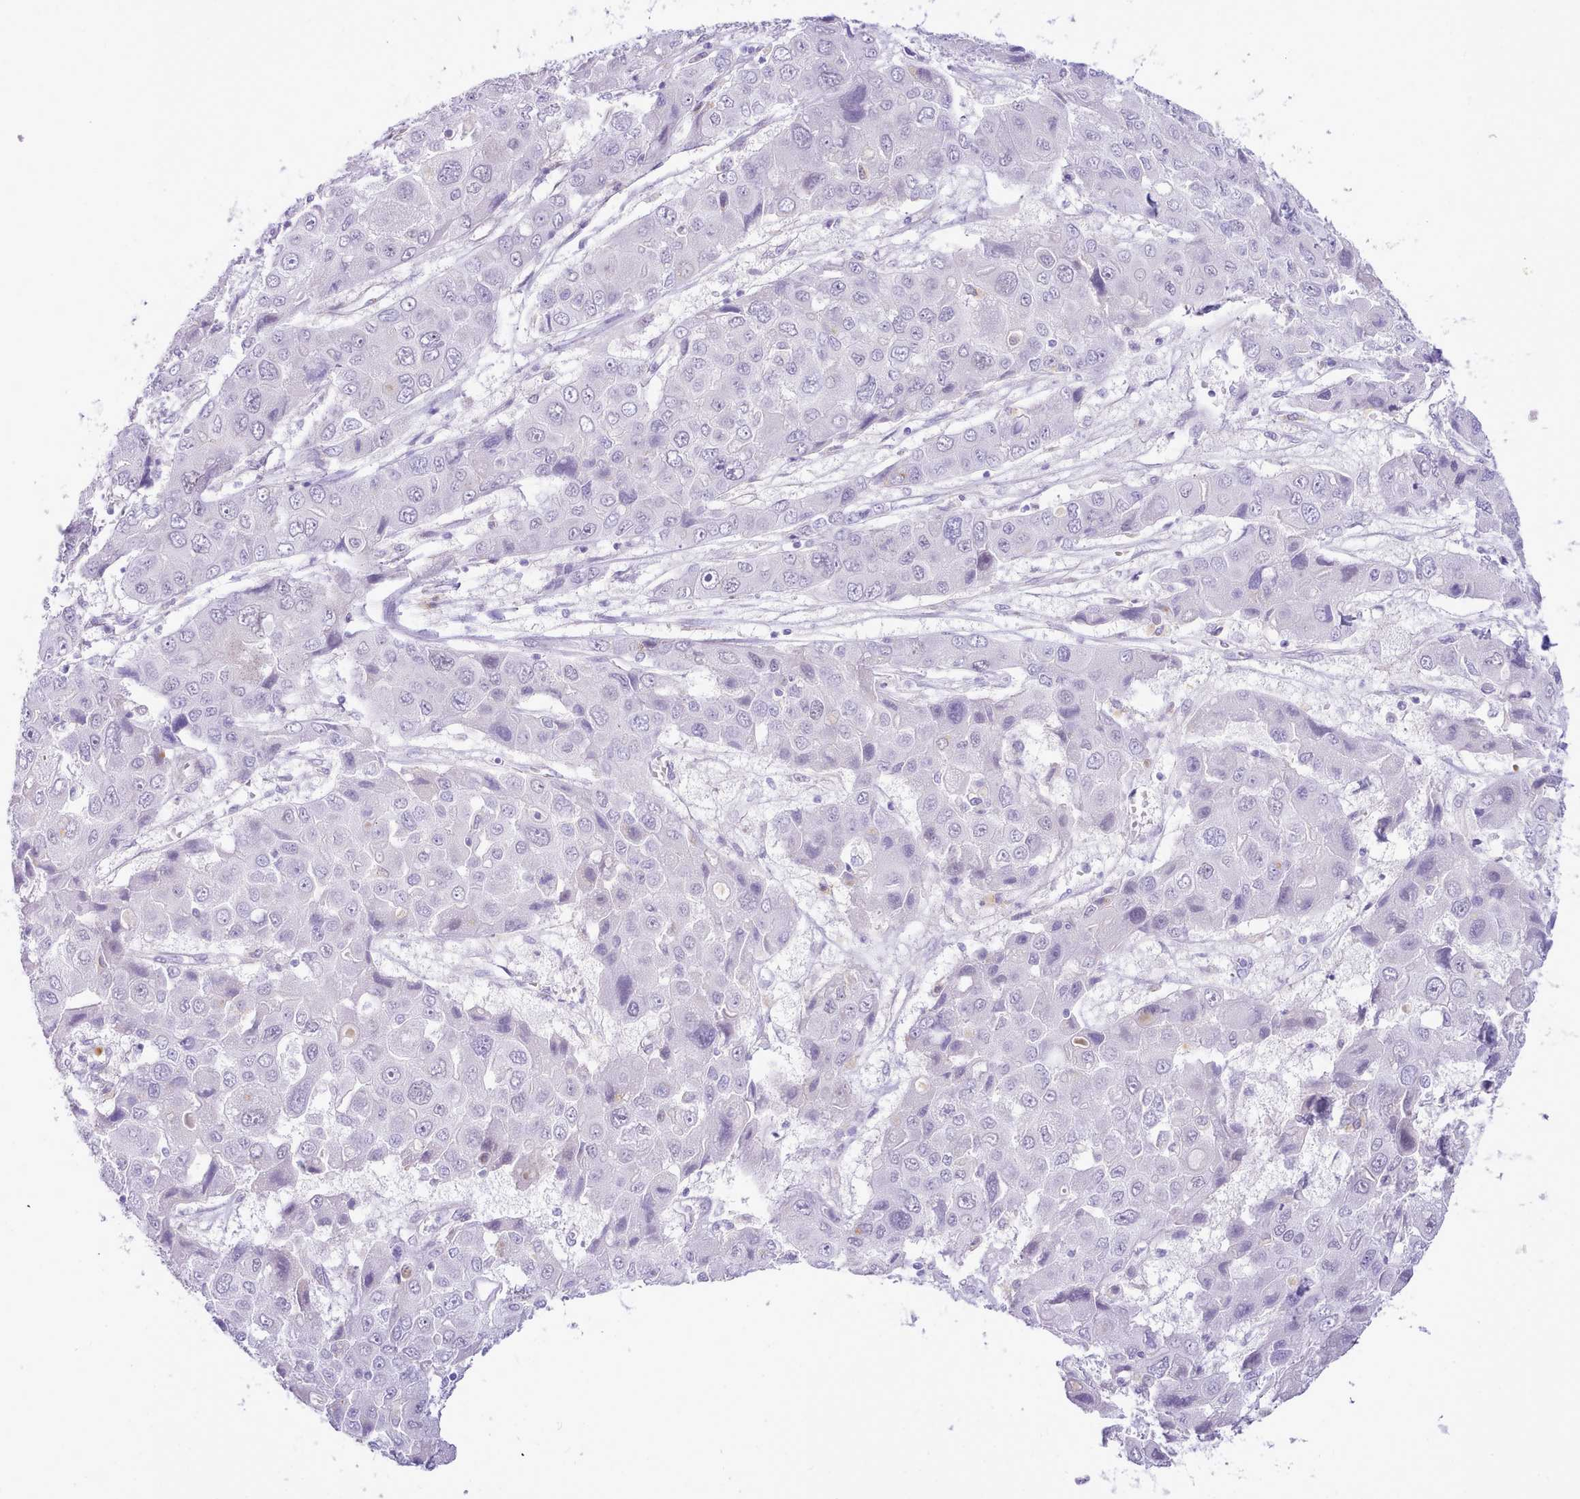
{"staining": {"intensity": "negative", "quantity": "none", "location": "none"}, "tissue": "liver cancer", "cell_type": "Tumor cells", "image_type": "cancer", "snomed": [{"axis": "morphology", "description": "Cholangiocarcinoma"}, {"axis": "topography", "description": "Liver"}], "caption": "This is a micrograph of immunohistochemistry (IHC) staining of cholangiocarcinoma (liver), which shows no staining in tumor cells. (DAB (3,3'-diaminobenzidine) IHC, high magnification).", "gene": "LRRC37A", "patient": {"sex": "male", "age": 67}}